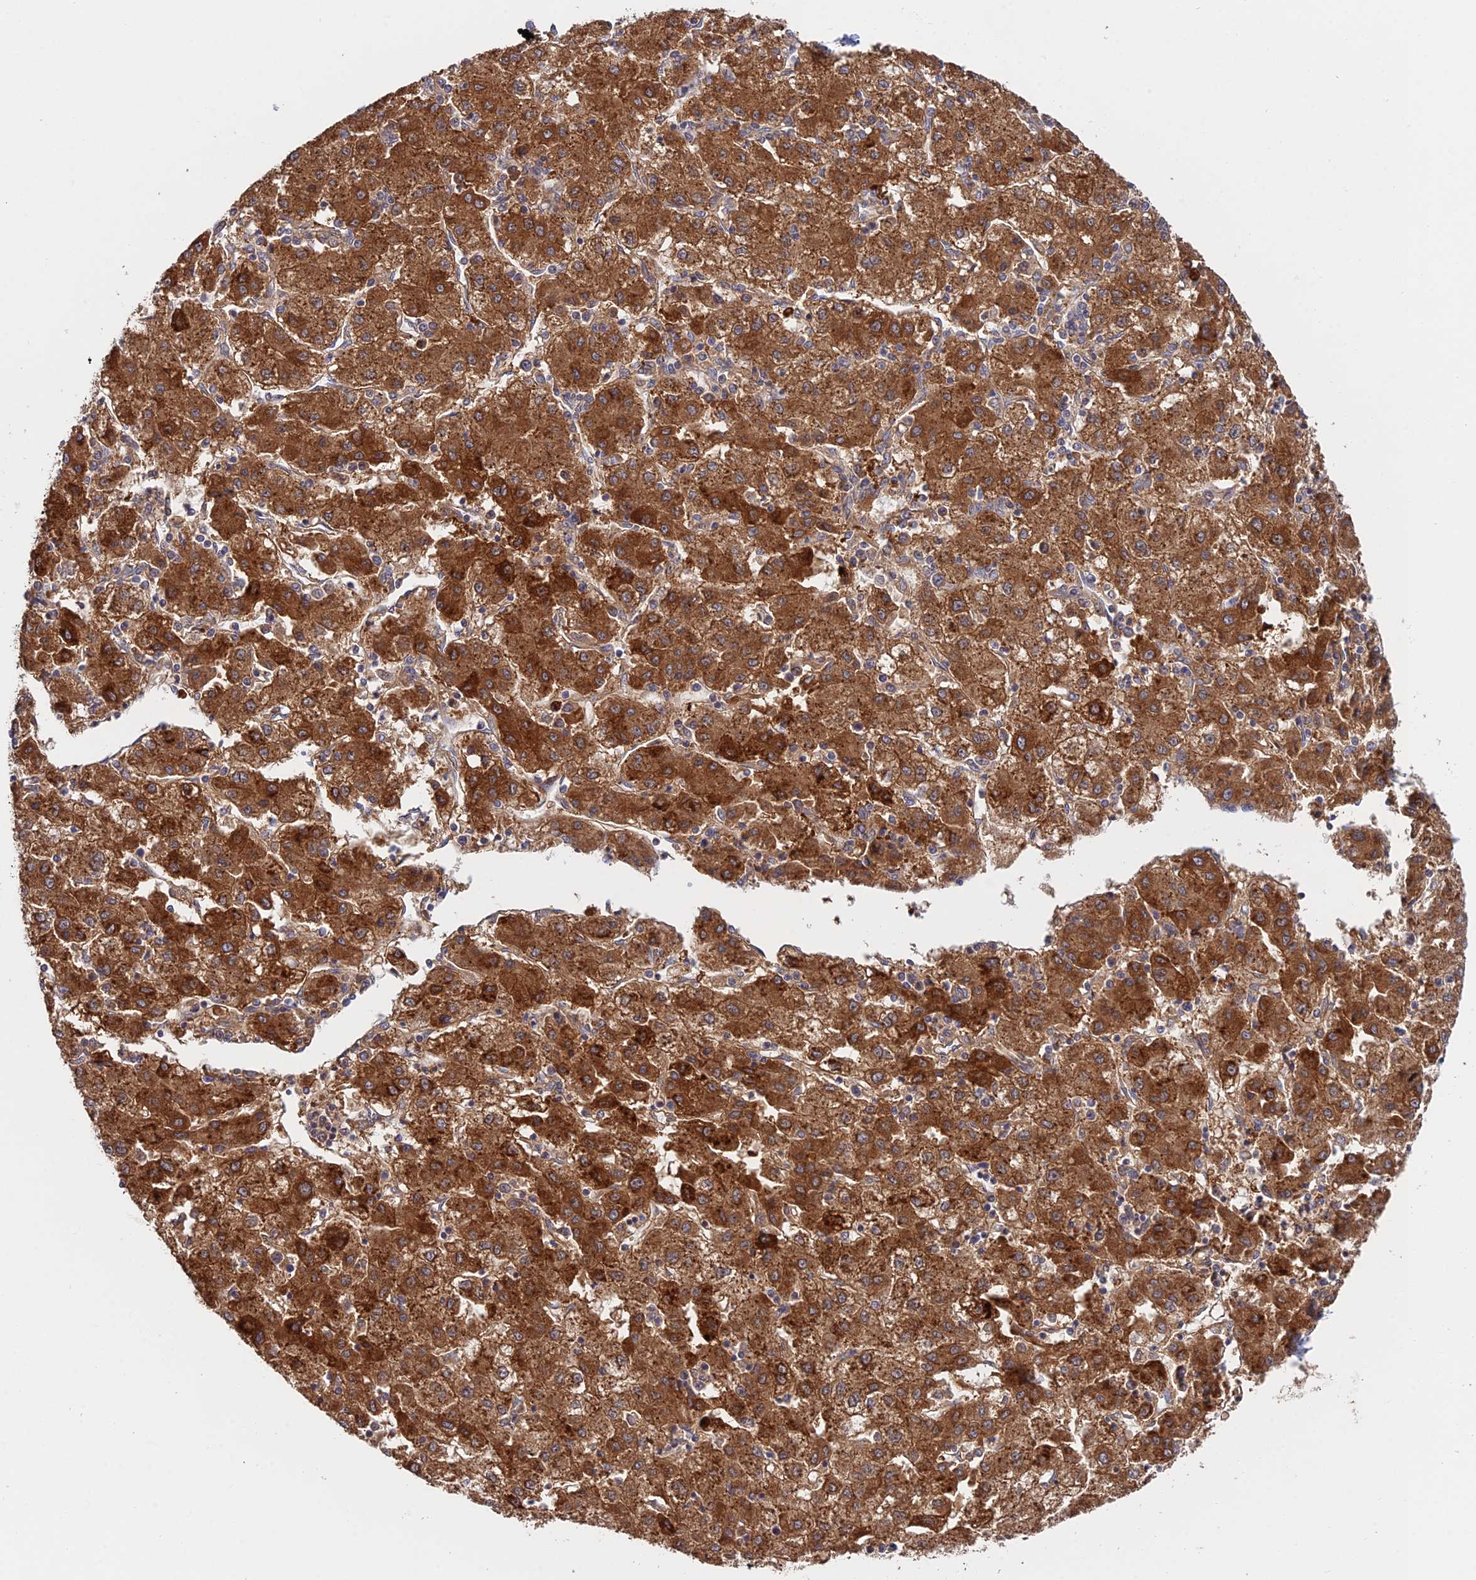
{"staining": {"intensity": "strong", "quantity": ">75%", "location": "cytoplasmic/membranous"}, "tissue": "liver cancer", "cell_type": "Tumor cells", "image_type": "cancer", "snomed": [{"axis": "morphology", "description": "Carcinoma, Hepatocellular, NOS"}, {"axis": "topography", "description": "Liver"}], "caption": "The photomicrograph exhibits a brown stain indicating the presence of a protein in the cytoplasmic/membranous of tumor cells in liver cancer (hepatocellular carcinoma). Ihc stains the protein of interest in brown and the nuclei are stained blue.", "gene": "CDC37L1", "patient": {"sex": "male", "age": 72}}